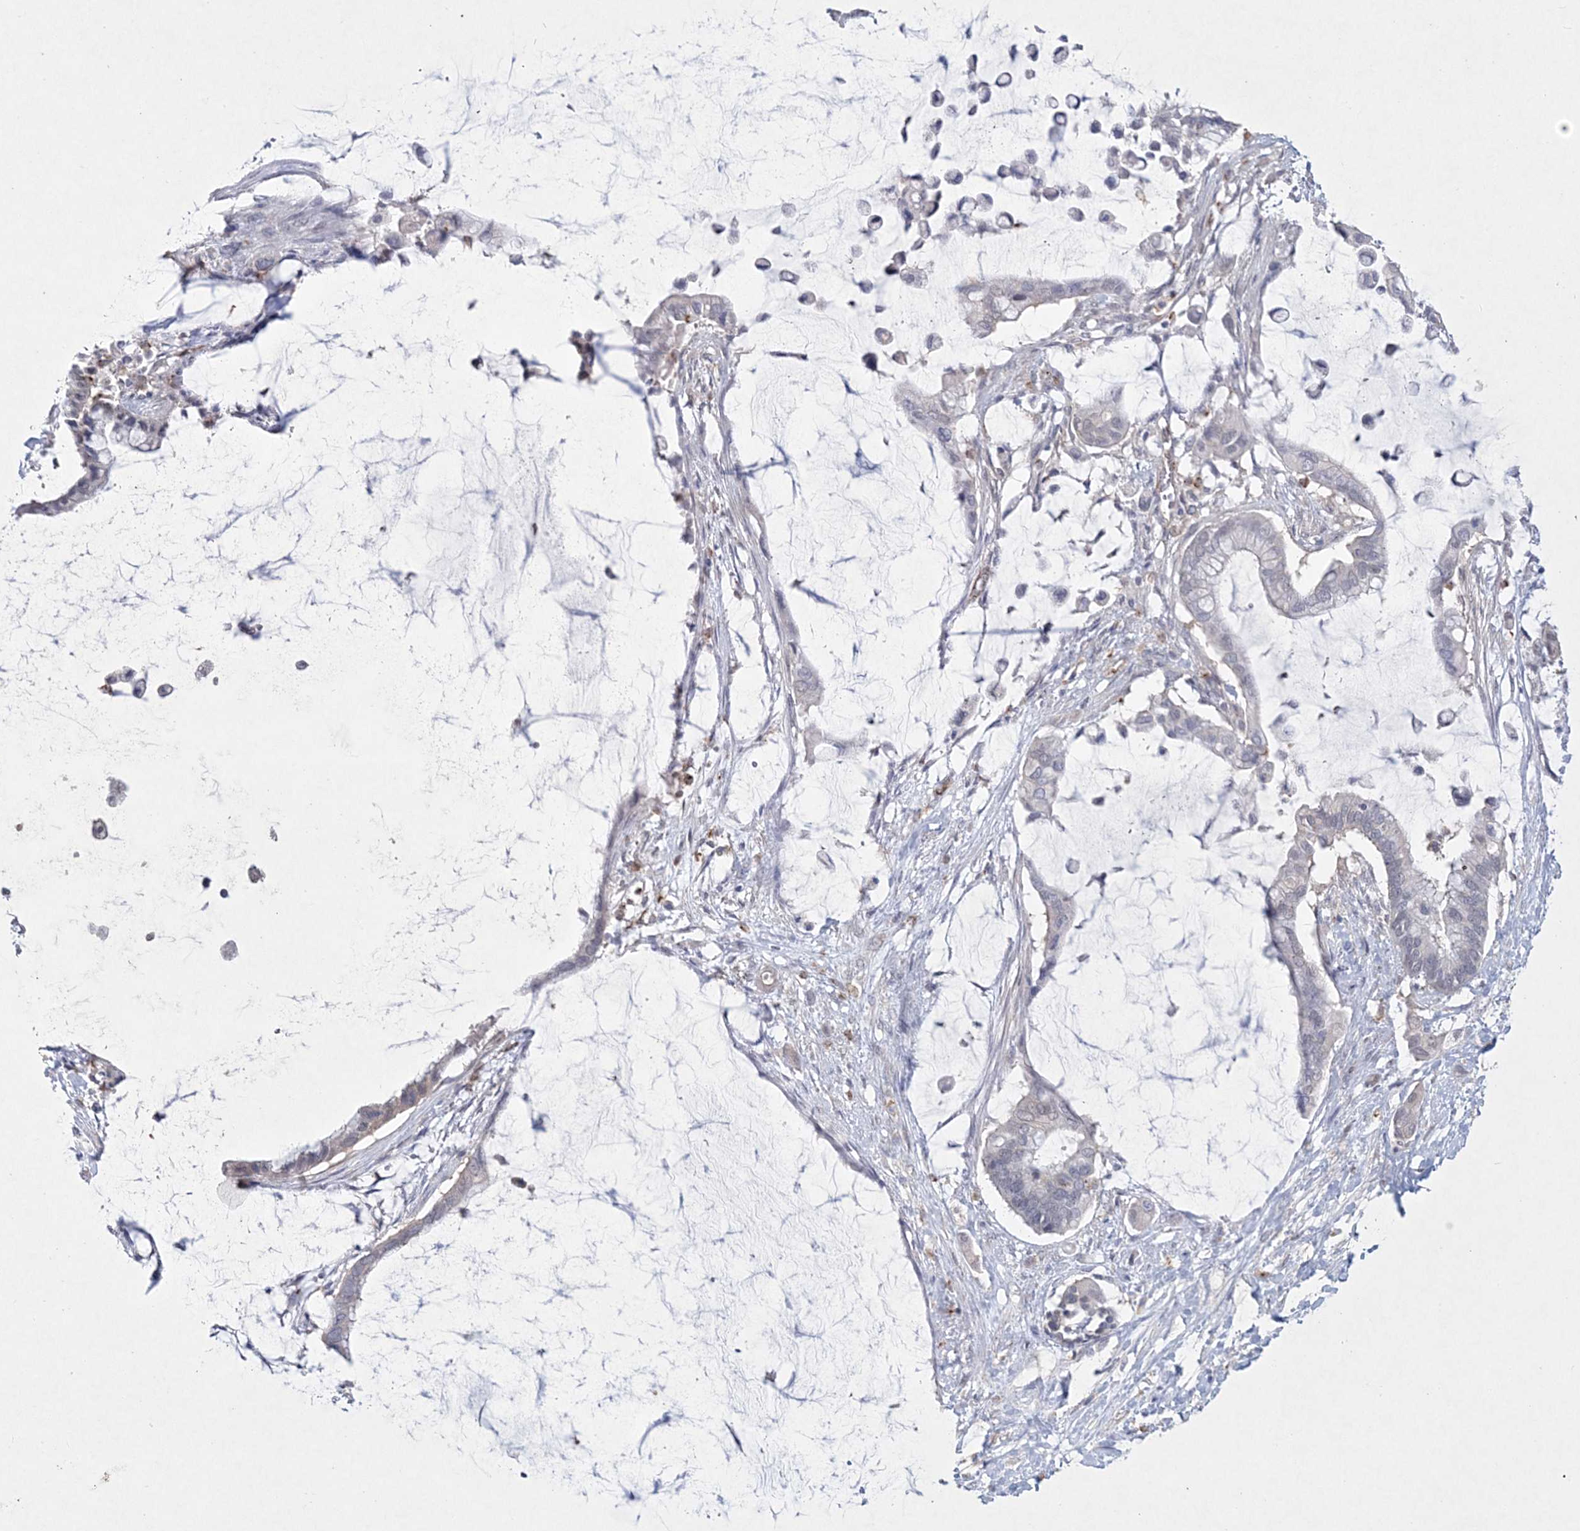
{"staining": {"intensity": "negative", "quantity": "none", "location": "none"}, "tissue": "pancreatic cancer", "cell_type": "Tumor cells", "image_type": "cancer", "snomed": [{"axis": "morphology", "description": "Adenocarcinoma, NOS"}, {"axis": "topography", "description": "Pancreas"}], "caption": "Pancreatic cancer was stained to show a protein in brown. There is no significant positivity in tumor cells.", "gene": "DPCD", "patient": {"sex": "male", "age": 41}}